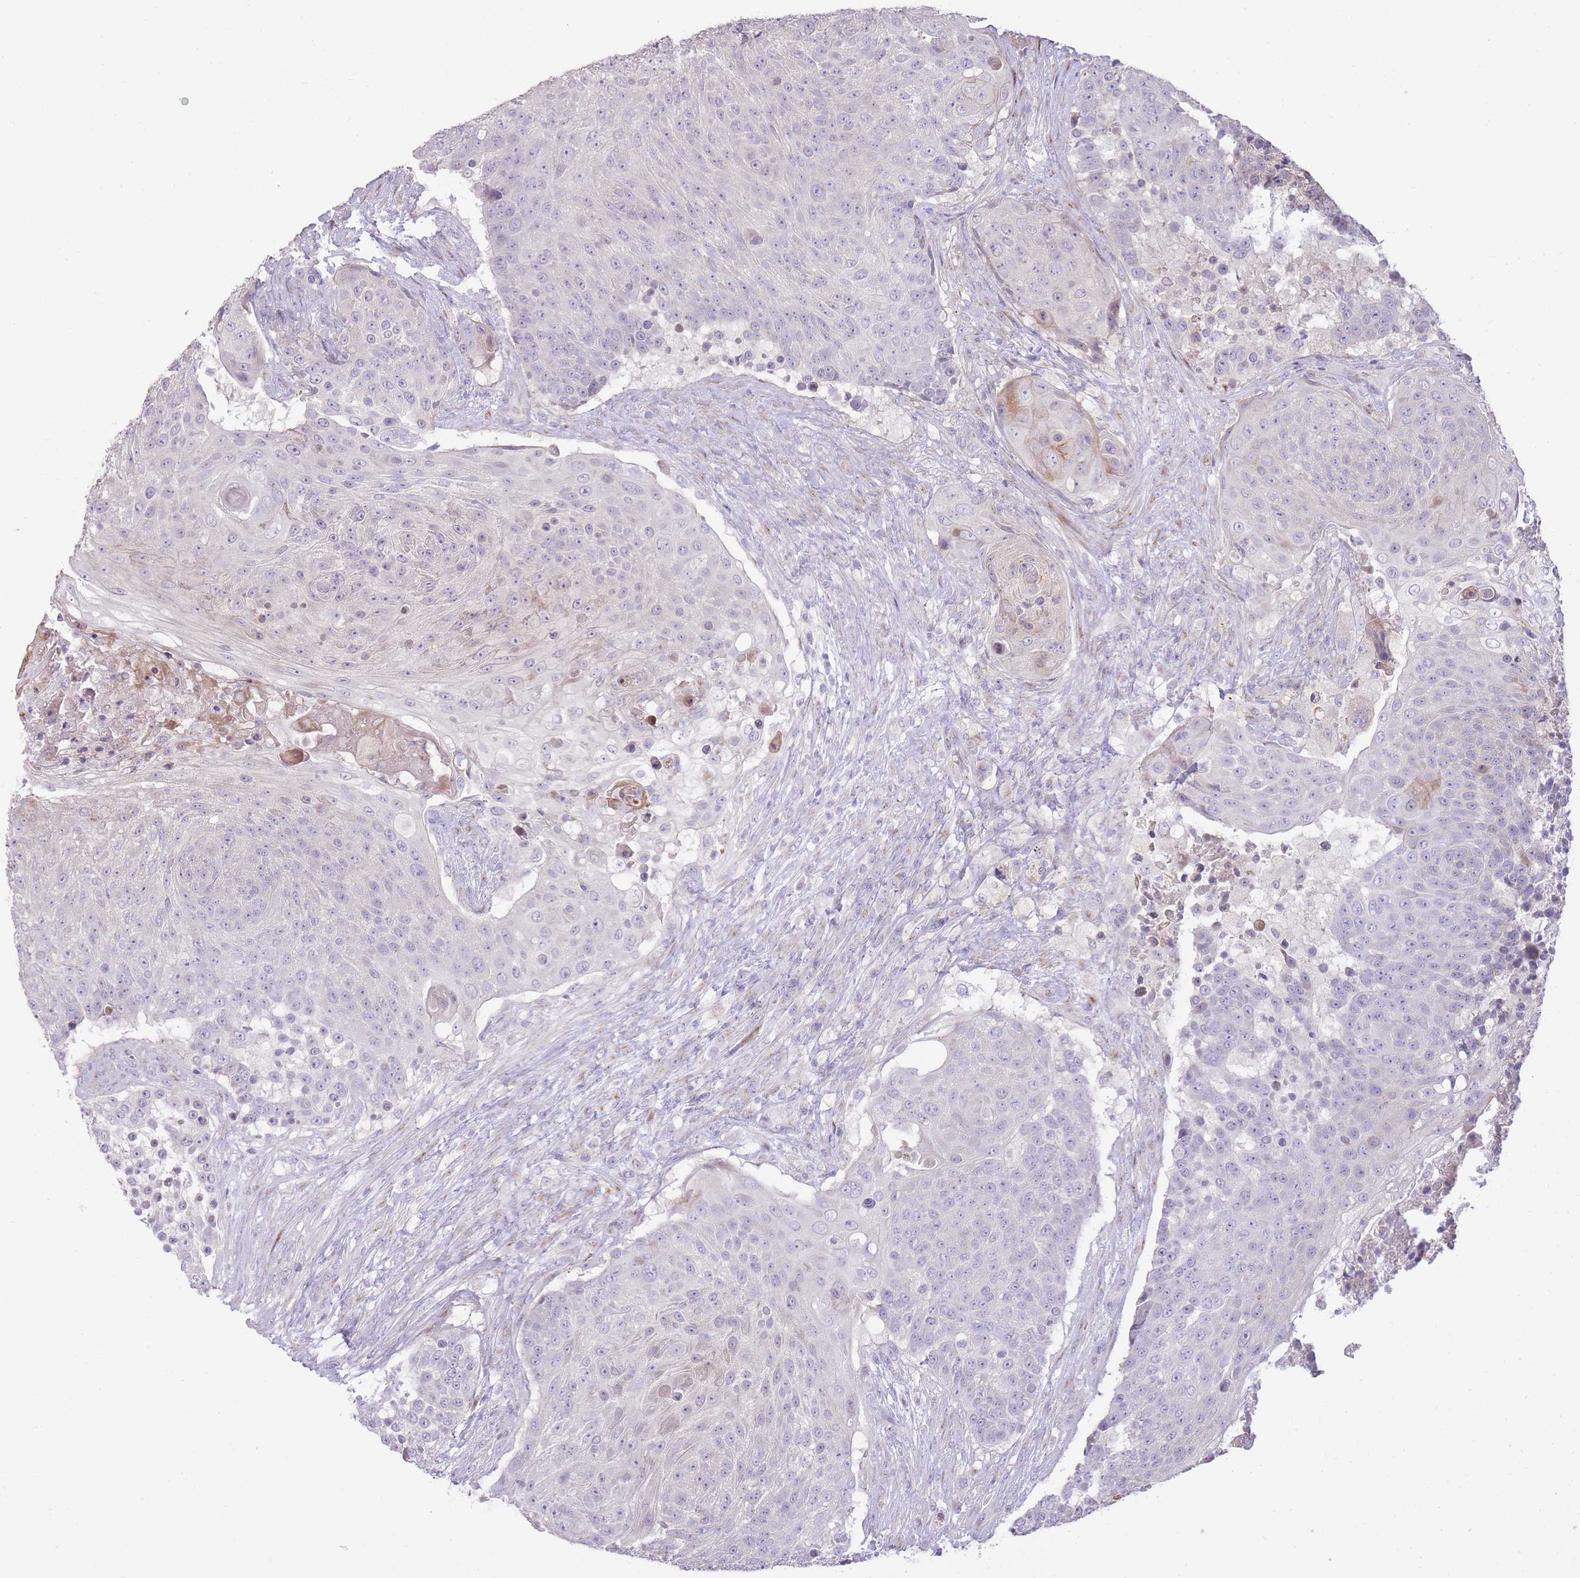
{"staining": {"intensity": "negative", "quantity": "none", "location": "none"}, "tissue": "urothelial cancer", "cell_type": "Tumor cells", "image_type": "cancer", "snomed": [{"axis": "morphology", "description": "Urothelial carcinoma, High grade"}, {"axis": "topography", "description": "Urinary bladder"}], "caption": "Immunohistochemistry image of urothelial cancer stained for a protein (brown), which displays no positivity in tumor cells.", "gene": "PPP3R2", "patient": {"sex": "female", "age": 63}}